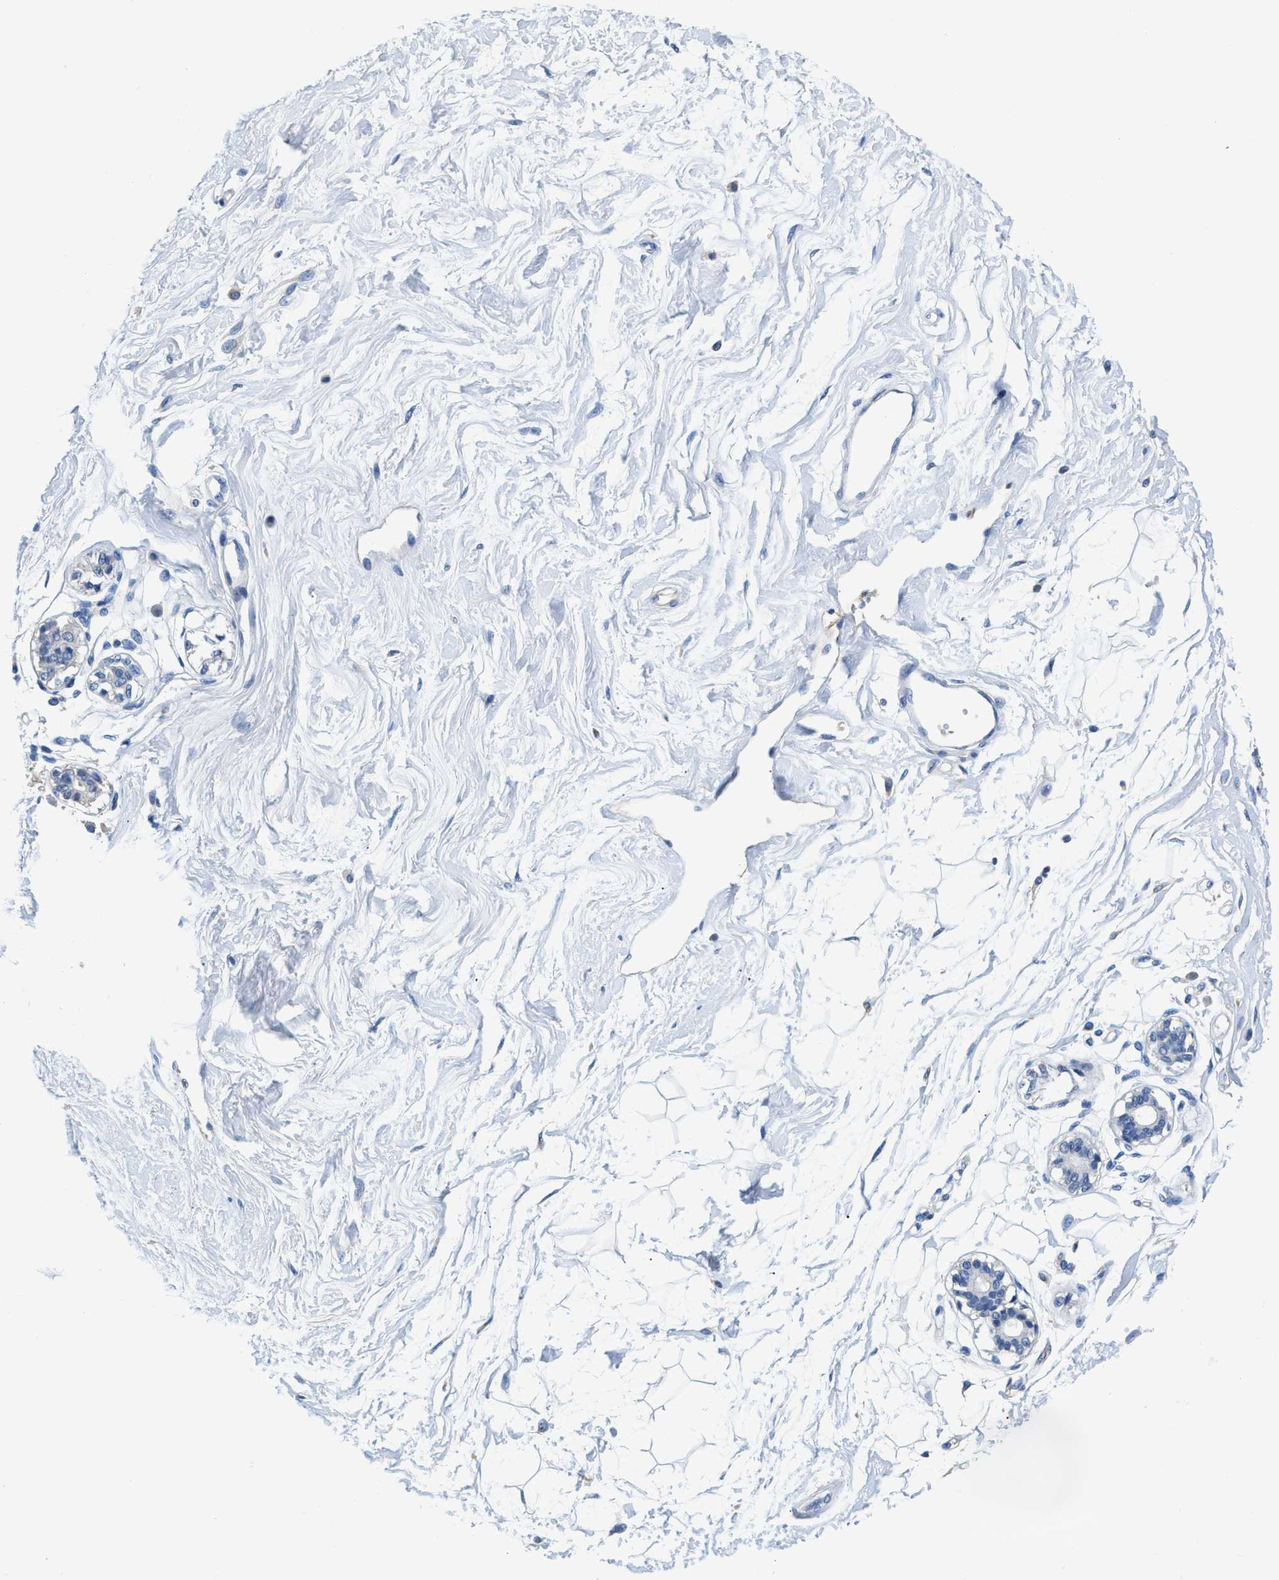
{"staining": {"intensity": "negative", "quantity": "none", "location": "none"}, "tissue": "breast", "cell_type": "Adipocytes", "image_type": "normal", "snomed": [{"axis": "morphology", "description": "Normal tissue, NOS"}, {"axis": "topography", "description": "Breast"}], "caption": "Immunohistochemistry of unremarkable breast shows no expression in adipocytes. (DAB (3,3'-diaminobenzidine) immunohistochemistry with hematoxylin counter stain).", "gene": "SLFN13", "patient": {"sex": "female", "age": 45}}